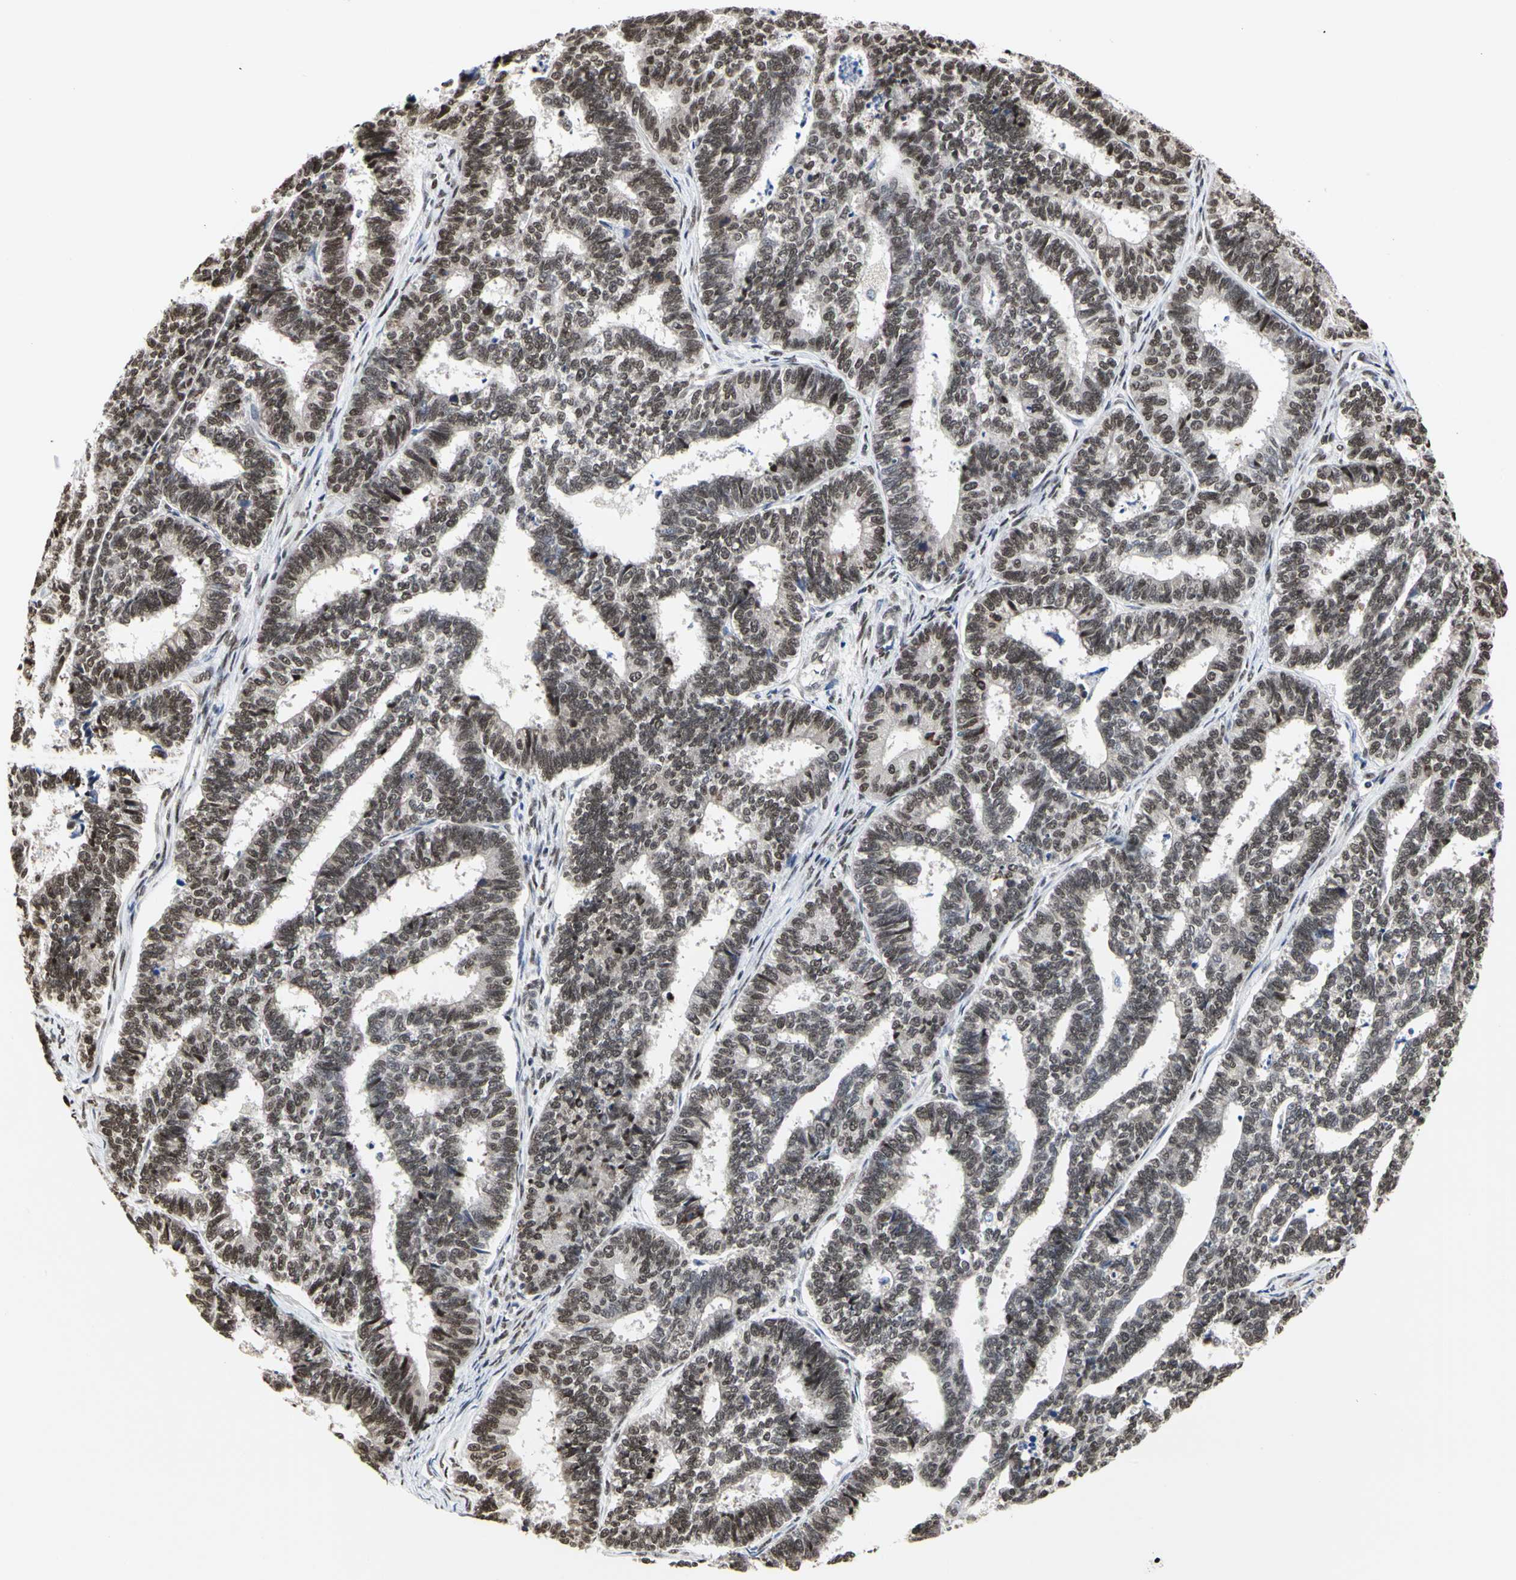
{"staining": {"intensity": "moderate", "quantity": ">75%", "location": "nuclear"}, "tissue": "endometrial cancer", "cell_type": "Tumor cells", "image_type": "cancer", "snomed": [{"axis": "morphology", "description": "Adenocarcinoma, NOS"}, {"axis": "topography", "description": "Endometrium"}], "caption": "Adenocarcinoma (endometrial) stained with a protein marker displays moderate staining in tumor cells.", "gene": "PRMT3", "patient": {"sex": "female", "age": 70}}